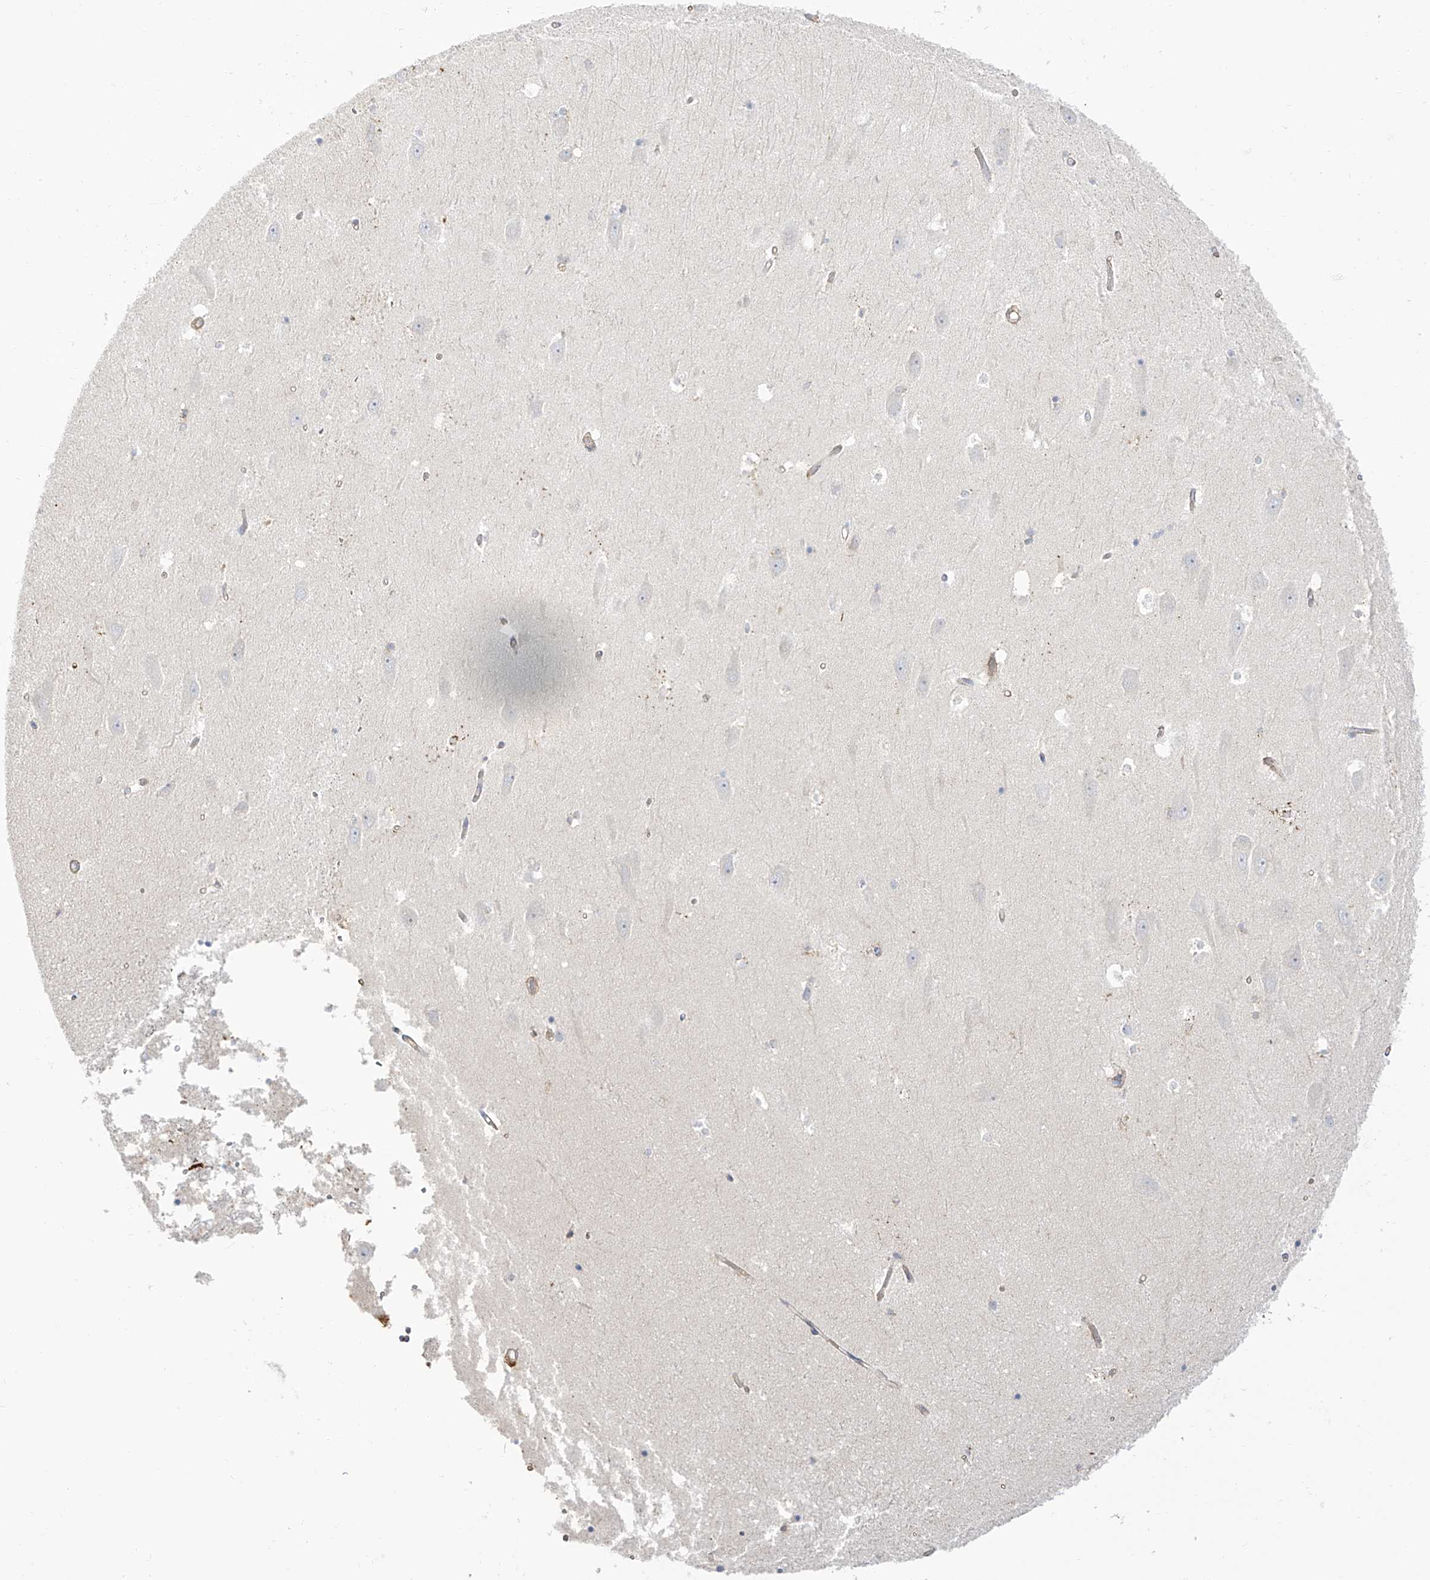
{"staining": {"intensity": "negative", "quantity": "none", "location": "none"}, "tissue": "hippocampus", "cell_type": "Glial cells", "image_type": "normal", "snomed": [{"axis": "morphology", "description": "Normal tissue, NOS"}, {"axis": "topography", "description": "Hippocampus"}], "caption": "IHC photomicrograph of benign human hippocampus stained for a protein (brown), which displays no positivity in glial cells.", "gene": "ZGRF1", "patient": {"sex": "male", "age": 45}}